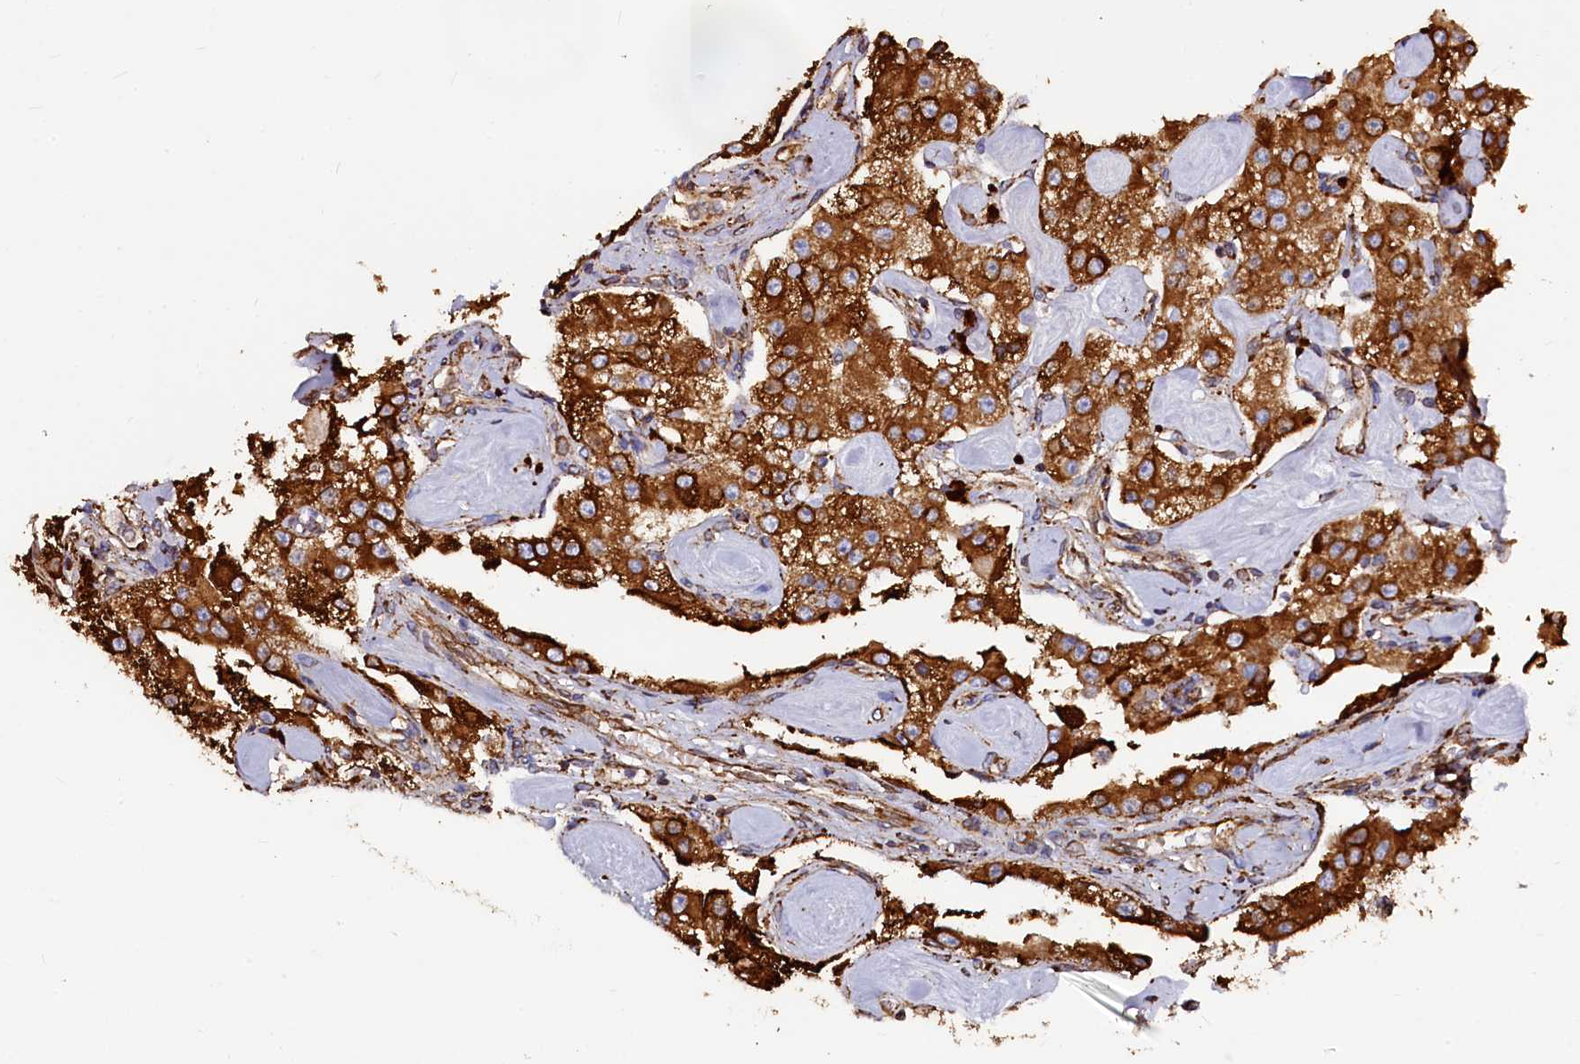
{"staining": {"intensity": "moderate", "quantity": ">75%", "location": "cytoplasmic/membranous"}, "tissue": "carcinoid", "cell_type": "Tumor cells", "image_type": "cancer", "snomed": [{"axis": "morphology", "description": "Carcinoid, malignant, NOS"}, {"axis": "topography", "description": "Pancreas"}], "caption": "This is a histology image of immunohistochemistry staining of carcinoid (malignant), which shows moderate positivity in the cytoplasmic/membranous of tumor cells.", "gene": "NEURL1B", "patient": {"sex": "male", "age": 41}}